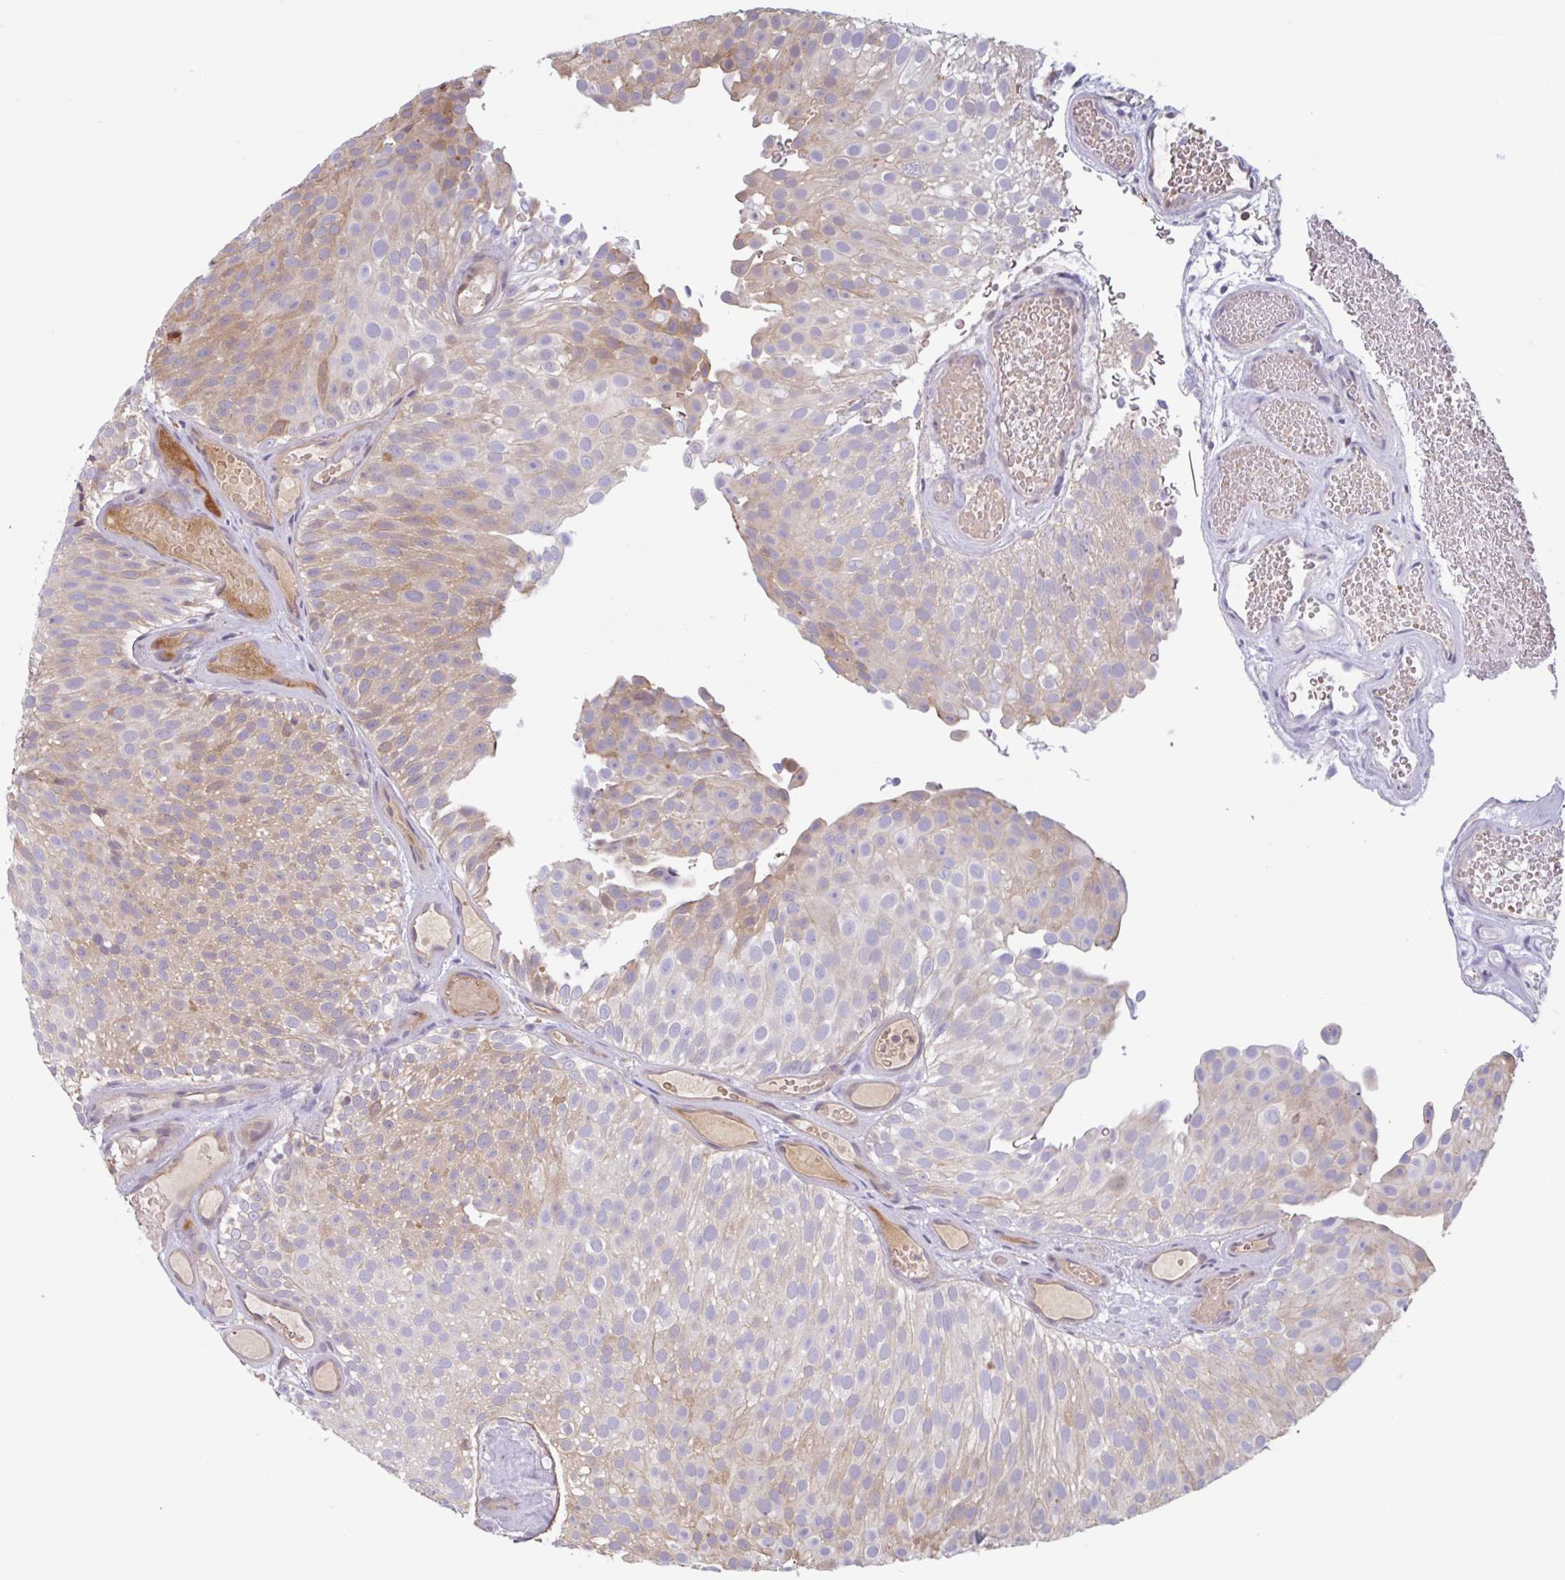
{"staining": {"intensity": "moderate", "quantity": "25%-75%", "location": "cytoplasmic/membranous"}, "tissue": "urothelial cancer", "cell_type": "Tumor cells", "image_type": "cancer", "snomed": [{"axis": "morphology", "description": "Urothelial carcinoma, Low grade"}, {"axis": "topography", "description": "Urinary bladder"}], "caption": "Immunohistochemical staining of urothelial cancer shows medium levels of moderate cytoplasmic/membranous protein staining in about 25%-75% of tumor cells.", "gene": "OTOP2", "patient": {"sex": "male", "age": 78}}